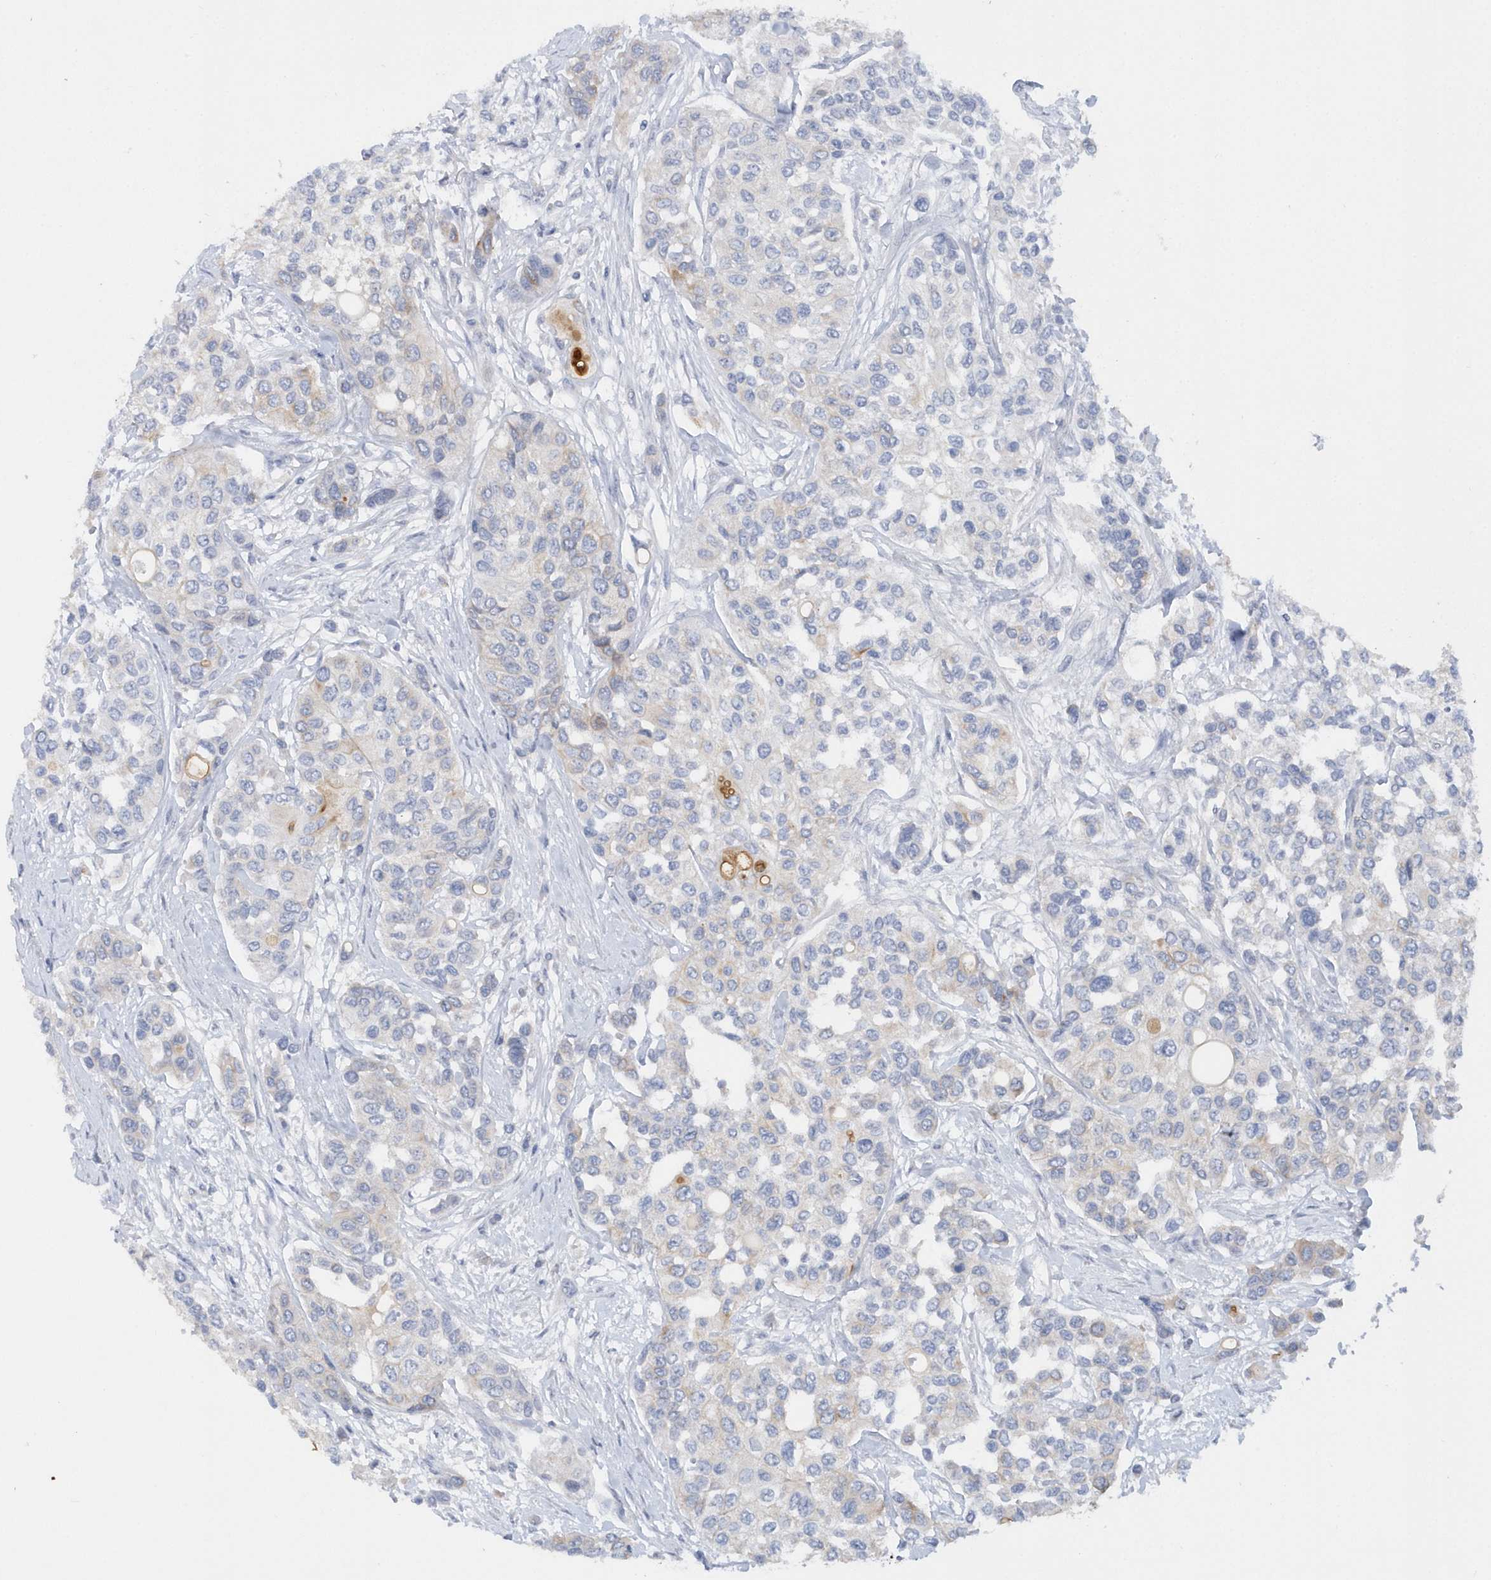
{"staining": {"intensity": "negative", "quantity": "none", "location": "none"}, "tissue": "urothelial cancer", "cell_type": "Tumor cells", "image_type": "cancer", "snomed": [{"axis": "morphology", "description": "Normal tissue, NOS"}, {"axis": "morphology", "description": "Urothelial carcinoma, High grade"}, {"axis": "topography", "description": "Vascular tissue"}, {"axis": "topography", "description": "Urinary bladder"}], "caption": "A high-resolution photomicrograph shows immunohistochemistry staining of urothelial carcinoma (high-grade), which reveals no significant expression in tumor cells.", "gene": "RPE", "patient": {"sex": "female", "age": 56}}